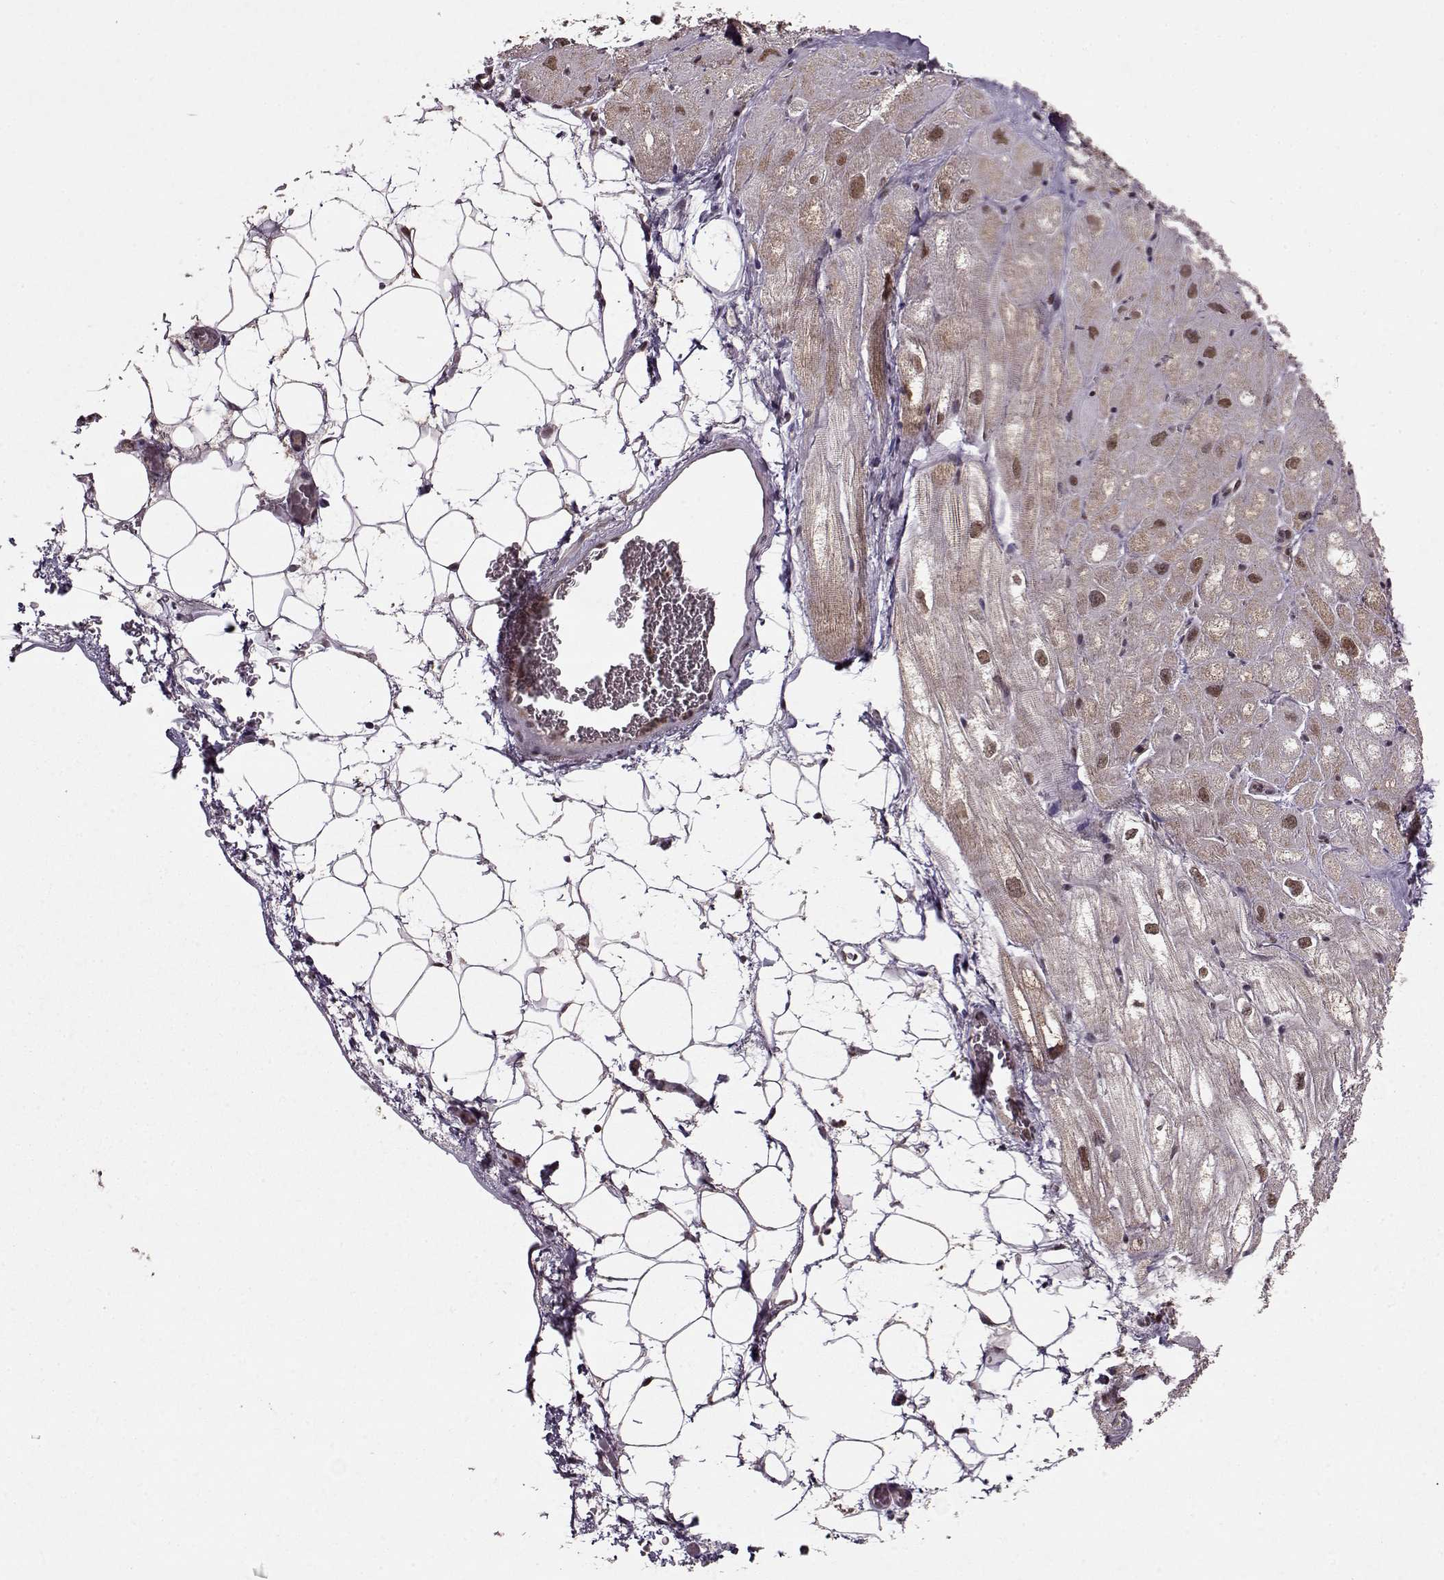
{"staining": {"intensity": "moderate", "quantity": "25%-75%", "location": "nuclear"}, "tissue": "heart muscle", "cell_type": "Cardiomyocytes", "image_type": "normal", "snomed": [{"axis": "morphology", "description": "Normal tissue, NOS"}, {"axis": "topography", "description": "Heart"}], "caption": "Protein staining of unremarkable heart muscle exhibits moderate nuclear positivity in about 25%-75% of cardiomyocytes.", "gene": "PSMA7", "patient": {"sex": "male", "age": 61}}